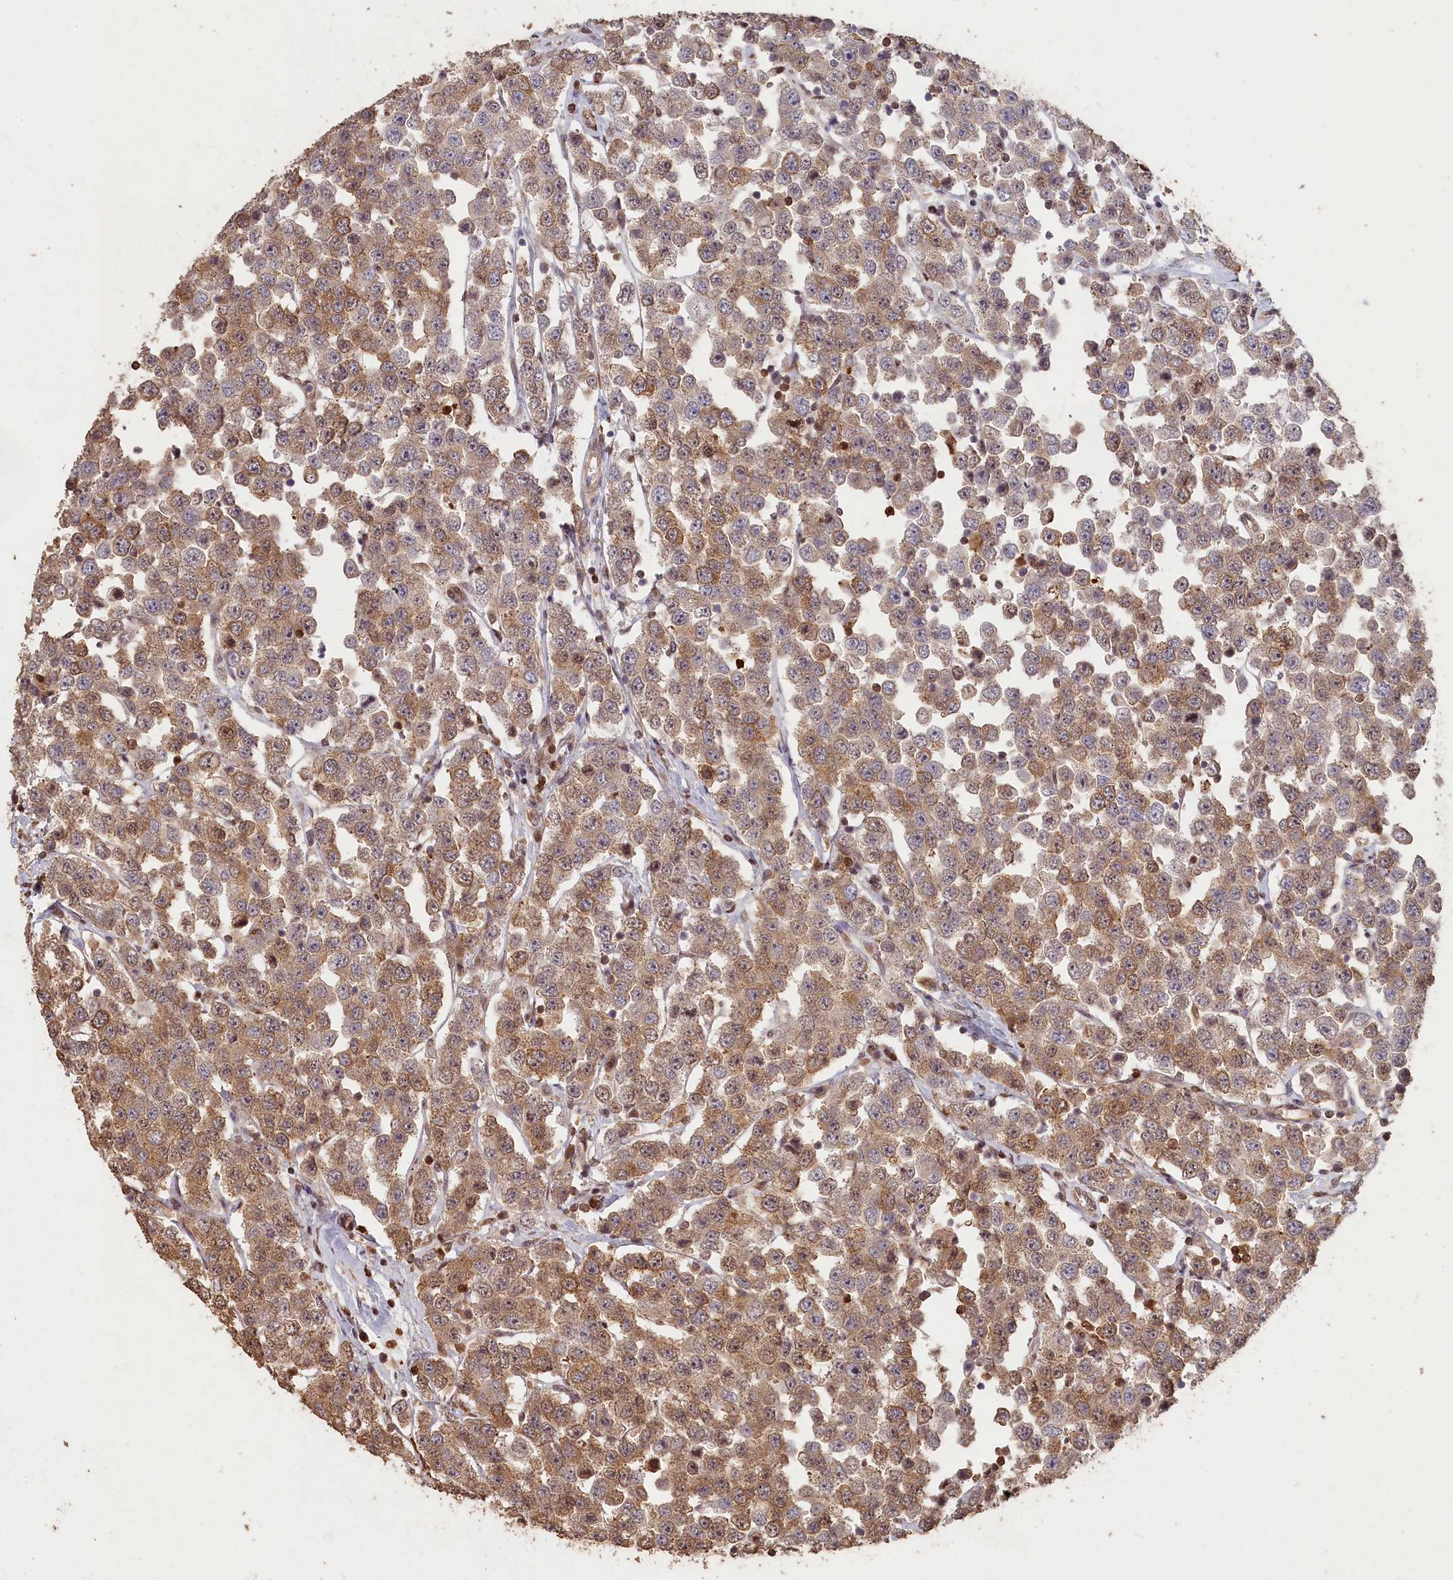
{"staining": {"intensity": "moderate", "quantity": ">75%", "location": "cytoplasmic/membranous"}, "tissue": "testis cancer", "cell_type": "Tumor cells", "image_type": "cancer", "snomed": [{"axis": "morphology", "description": "Seminoma, NOS"}, {"axis": "topography", "description": "Testis"}], "caption": "Testis seminoma stained for a protein (brown) demonstrates moderate cytoplasmic/membranous positive positivity in about >75% of tumor cells.", "gene": "MADD", "patient": {"sex": "male", "age": 28}}